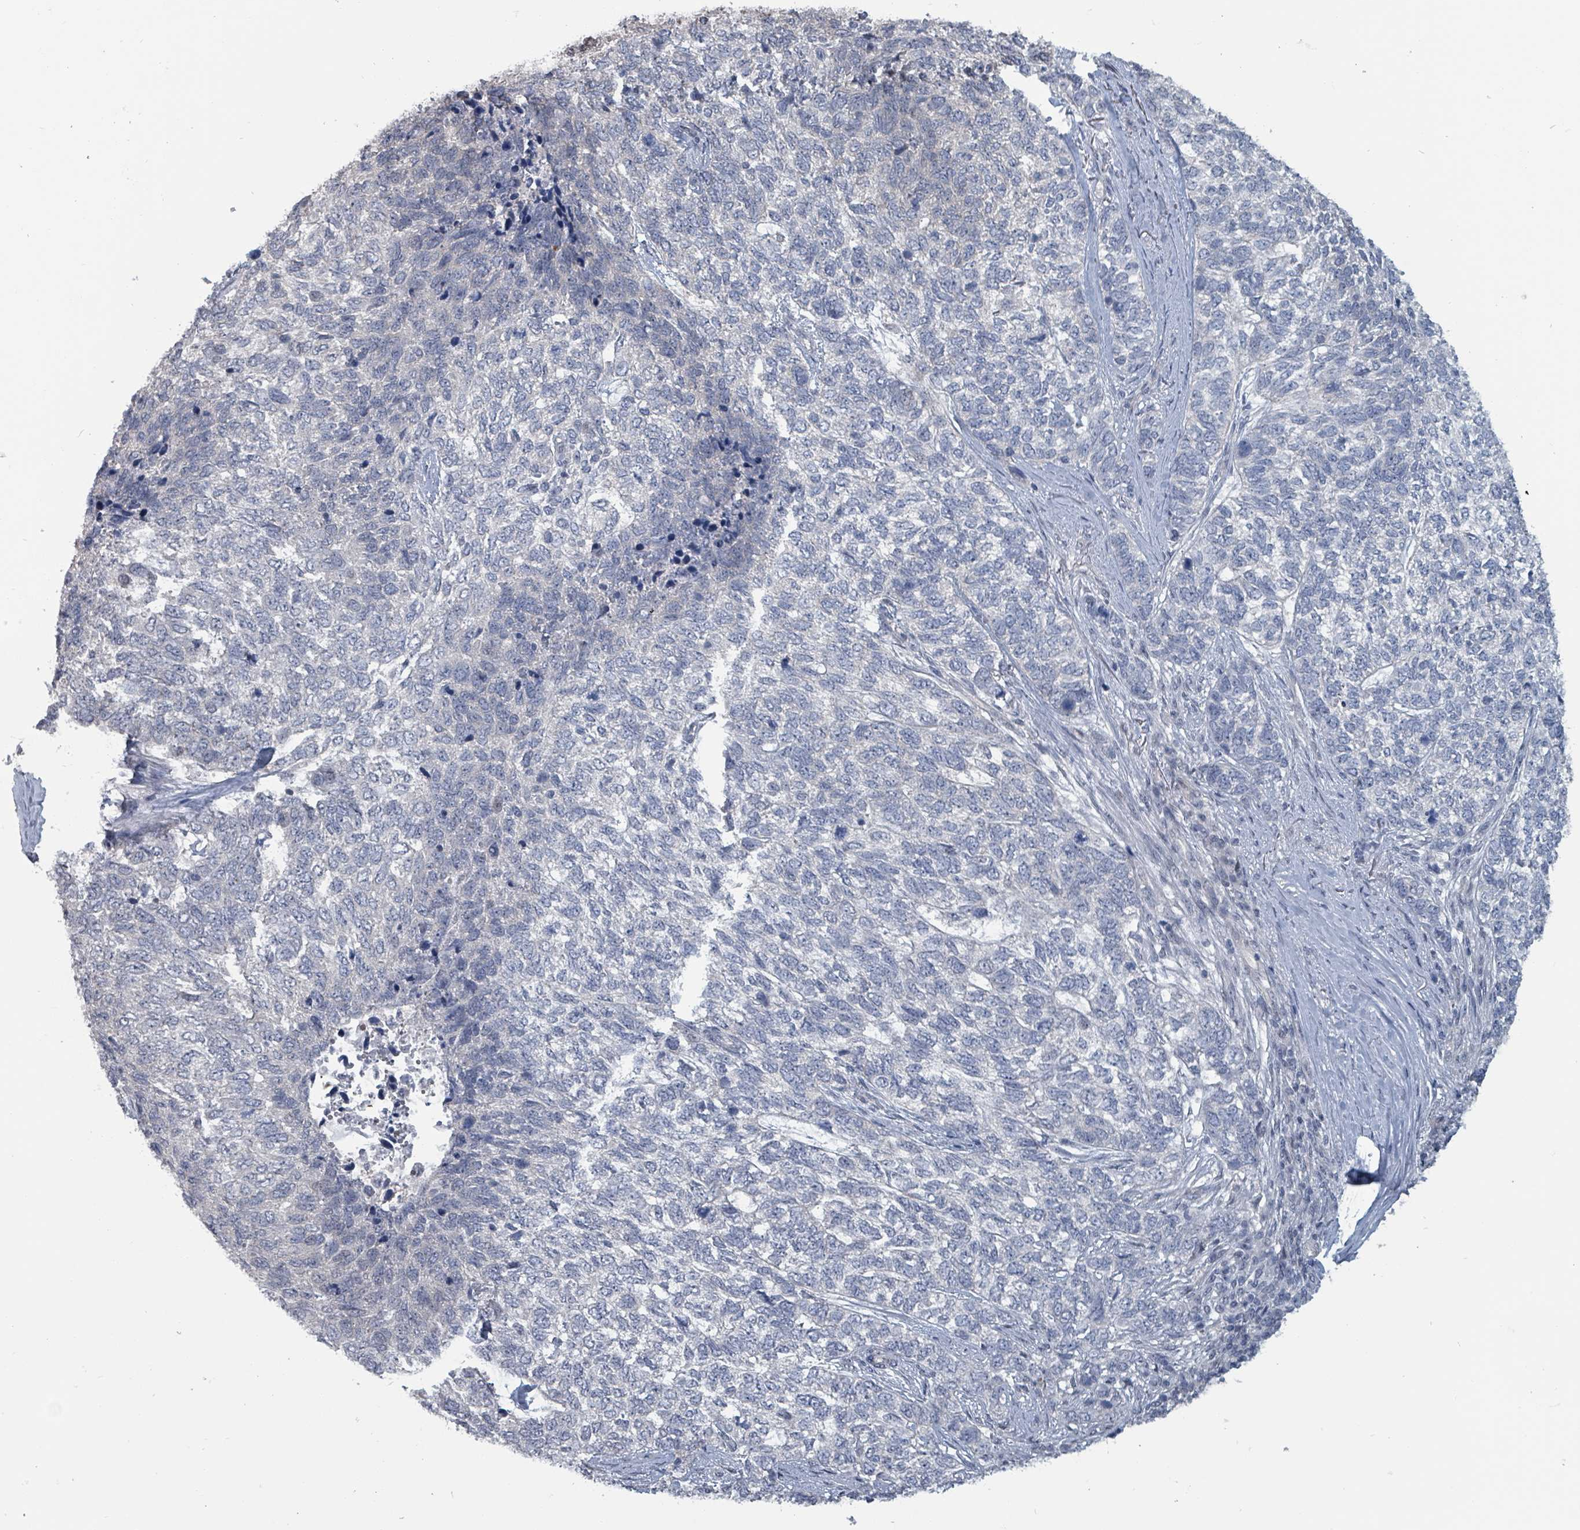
{"staining": {"intensity": "negative", "quantity": "none", "location": "none"}, "tissue": "skin cancer", "cell_type": "Tumor cells", "image_type": "cancer", "snomed": [{"axis": "morphology", "description": "Basal cell carcinoma"}, {"axis": "topography", "description": "Skin"}], "caption": "Basal cell carcinoma (skin) was stained to show a protein in brown. There is no significant staining in tumor cells.", "gene": "BIVM", "patient": {"sex": "female", "age": 65}}